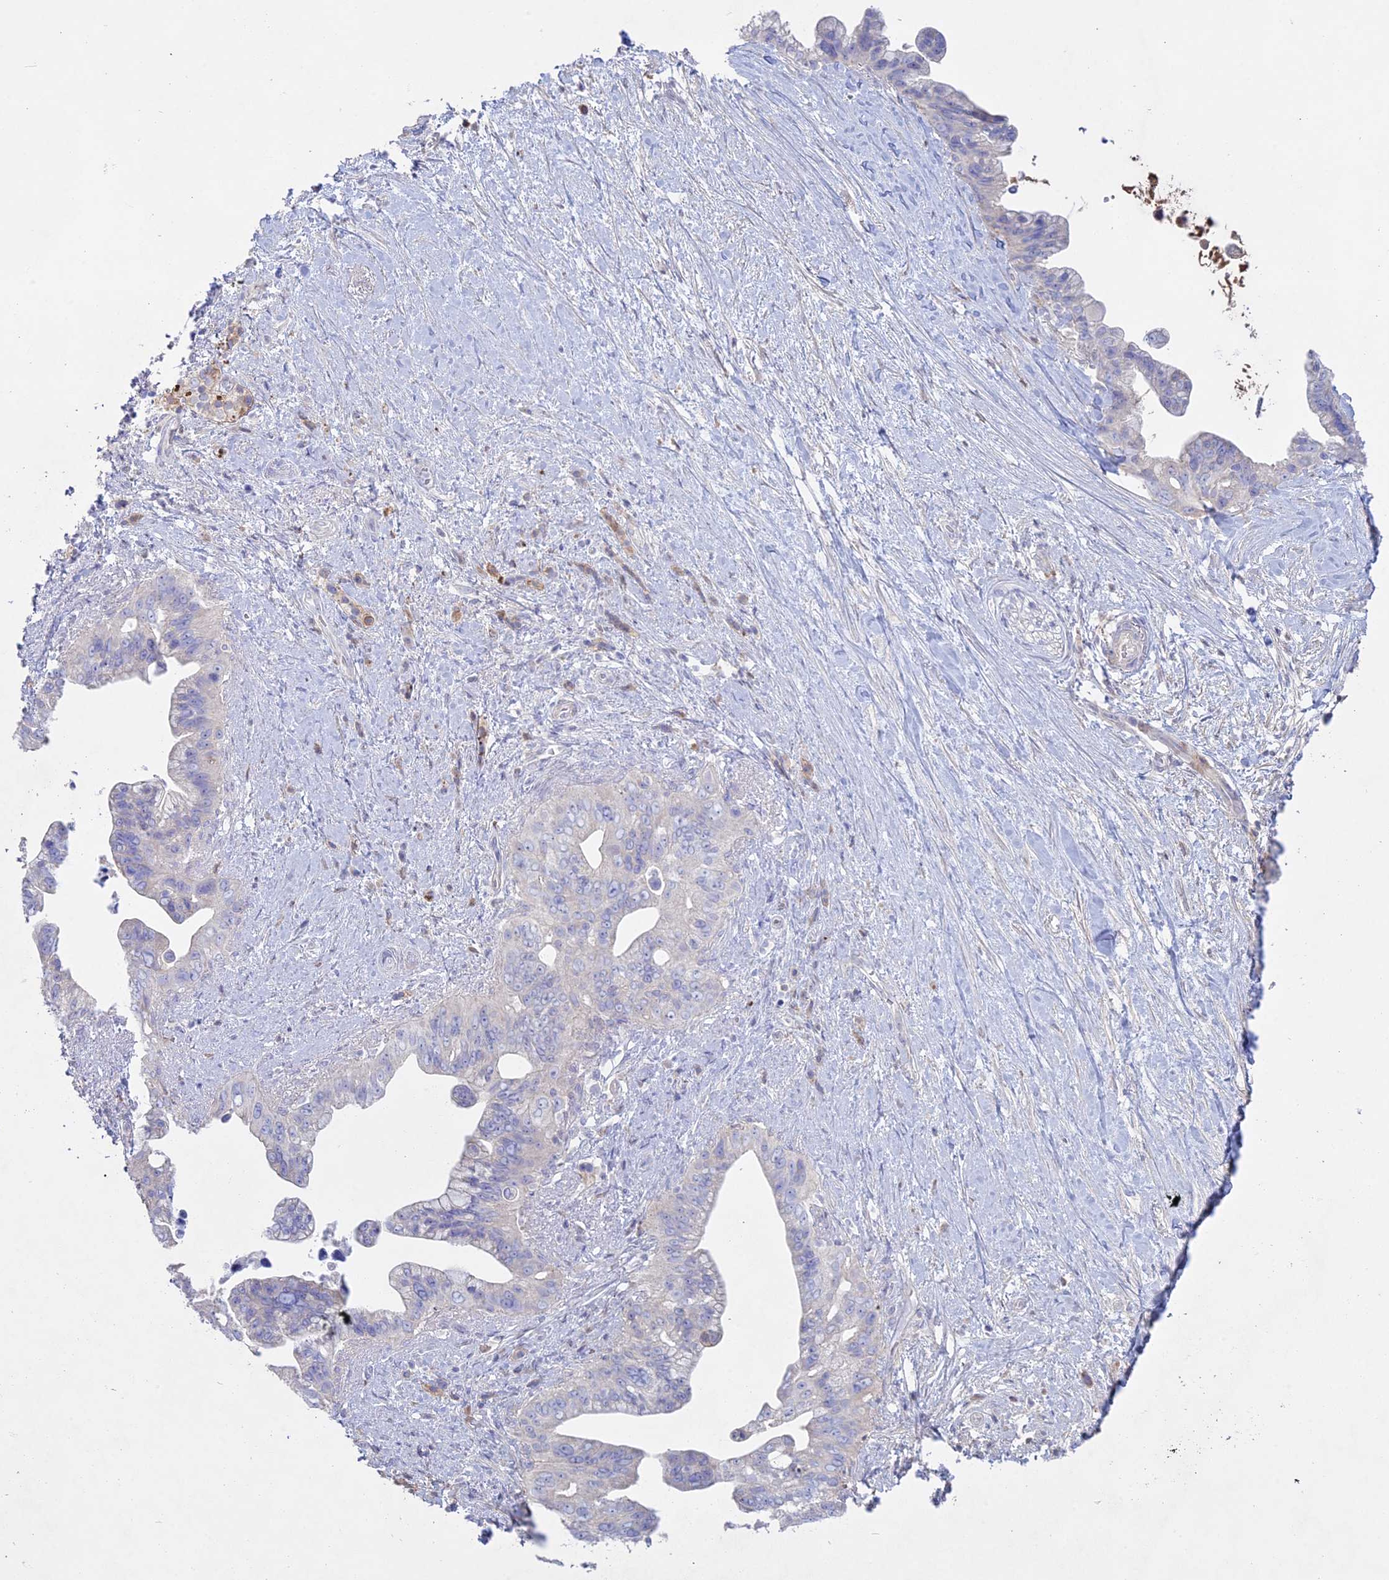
{"staining": {"intensity": "negative", "quantity": "none", "location": "none"}, "tissue": "pancreatic cancer", "cell_type": "Tumor cells", "image_type": "cancer", "snomed": [{"axis": "morphology", "description": "Adenocarcinoma, NOS"}, {"axis": "topography", "description": "Pancreas"}], "caption": "This is a histopathology image of IHC staining of adenocarcinoma (pancreatic), which shows no staining in tumor cells.", "gene": "ADGRA1", "patient": {"sex": "female", "age": 83}}